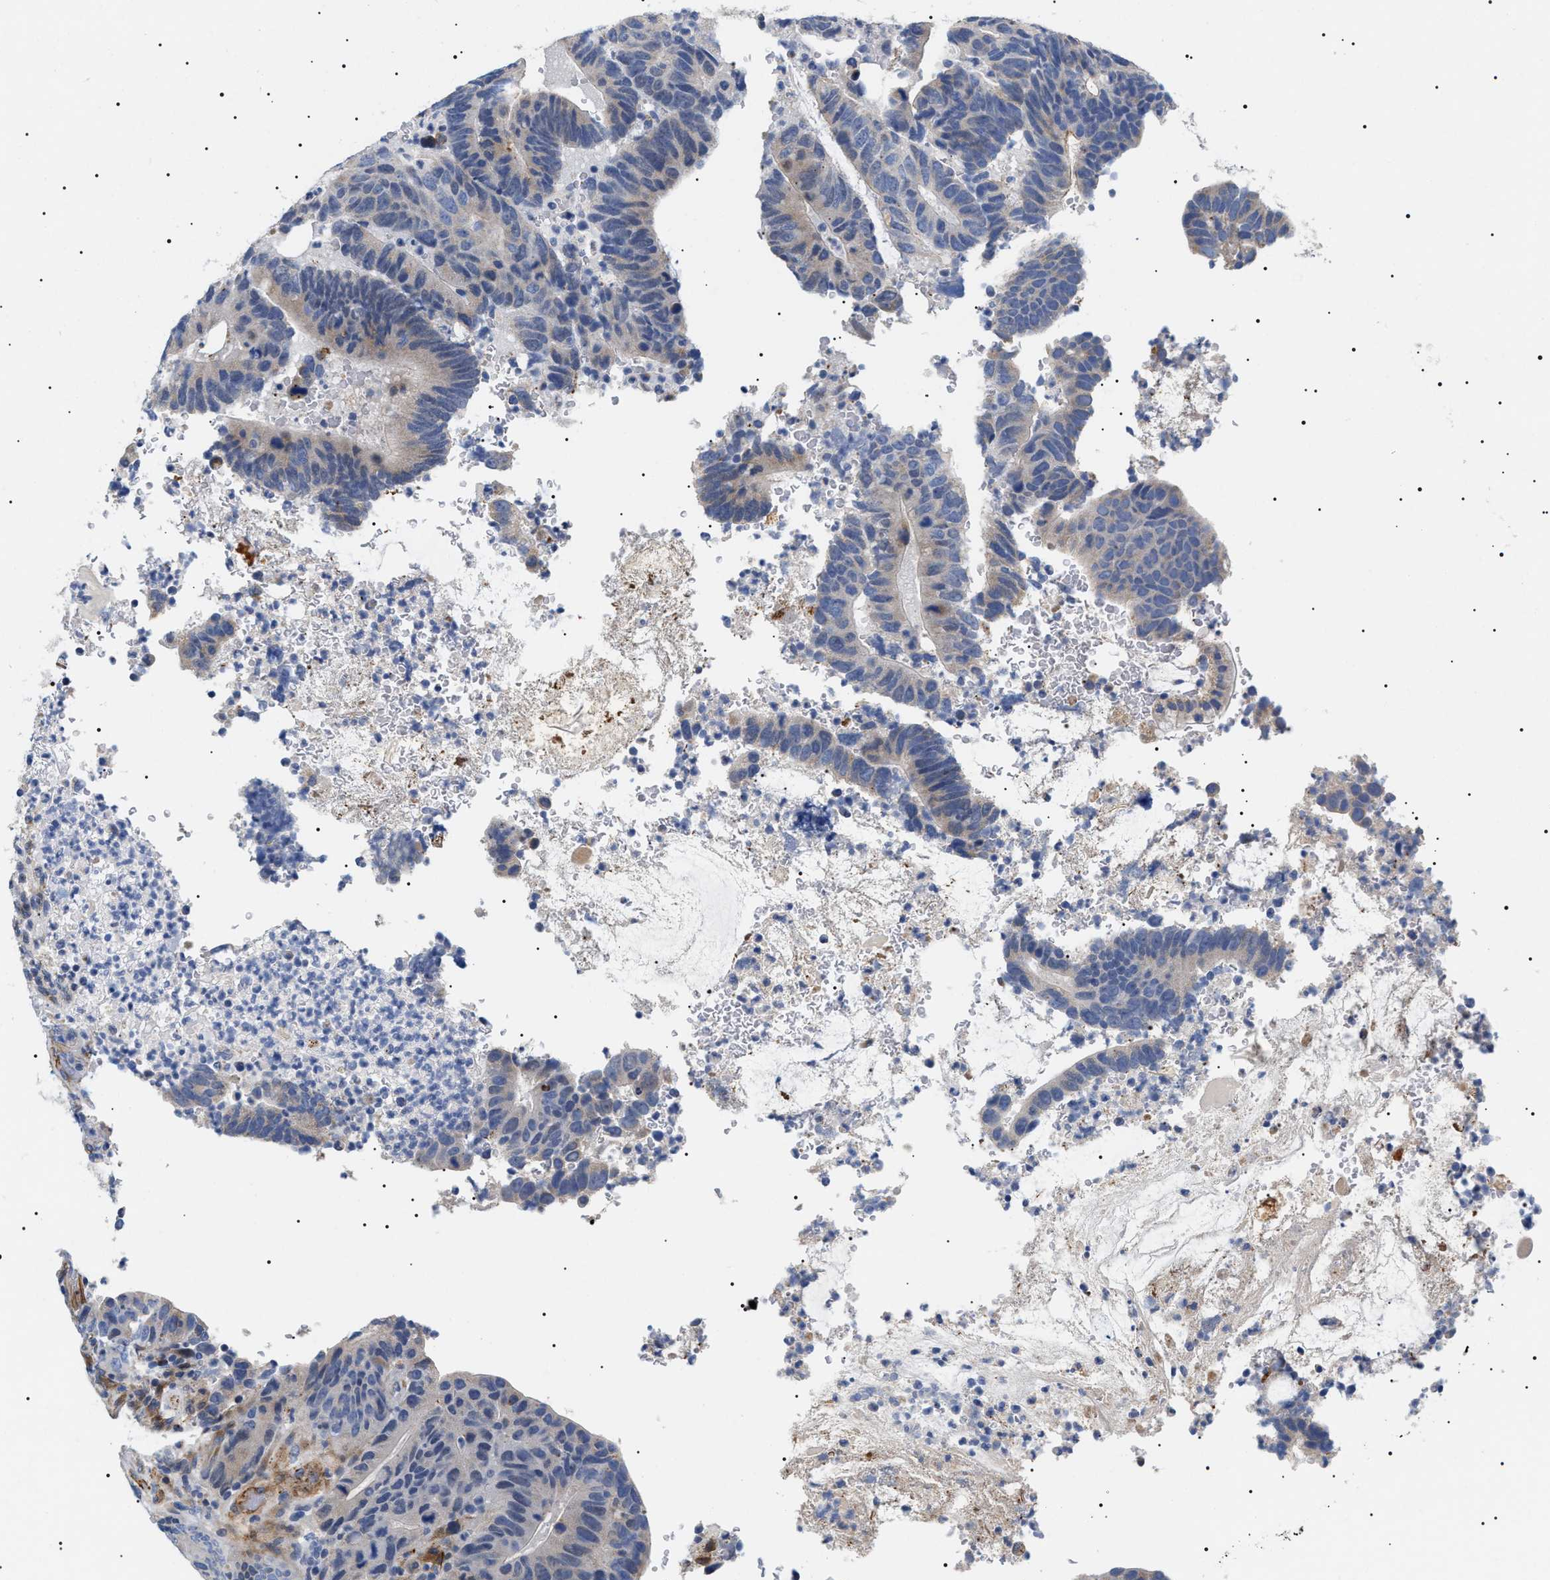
{"staining": {"intensity": "moderate", "quantity": "<25%", "location": "cytoplasmic/membranous"}, "tissue": "colorectal cancer", "cell_type": "Tumor cells", "image_type": "cancer", "snomed": [{"axis": "morphology", "description": "Adenocarcinoma, NOS"}, {"axis": "topography", "description": "Colon"}], "caption": "Brown immunohistochemical staining in colorectal cancer (adenocarcinoma) displays moderate cytoplasmic/membranous expression in approximately <25% of tumor cells.", "gene": "TMEM222", "patient": {"sex": "male", "age": 56}}